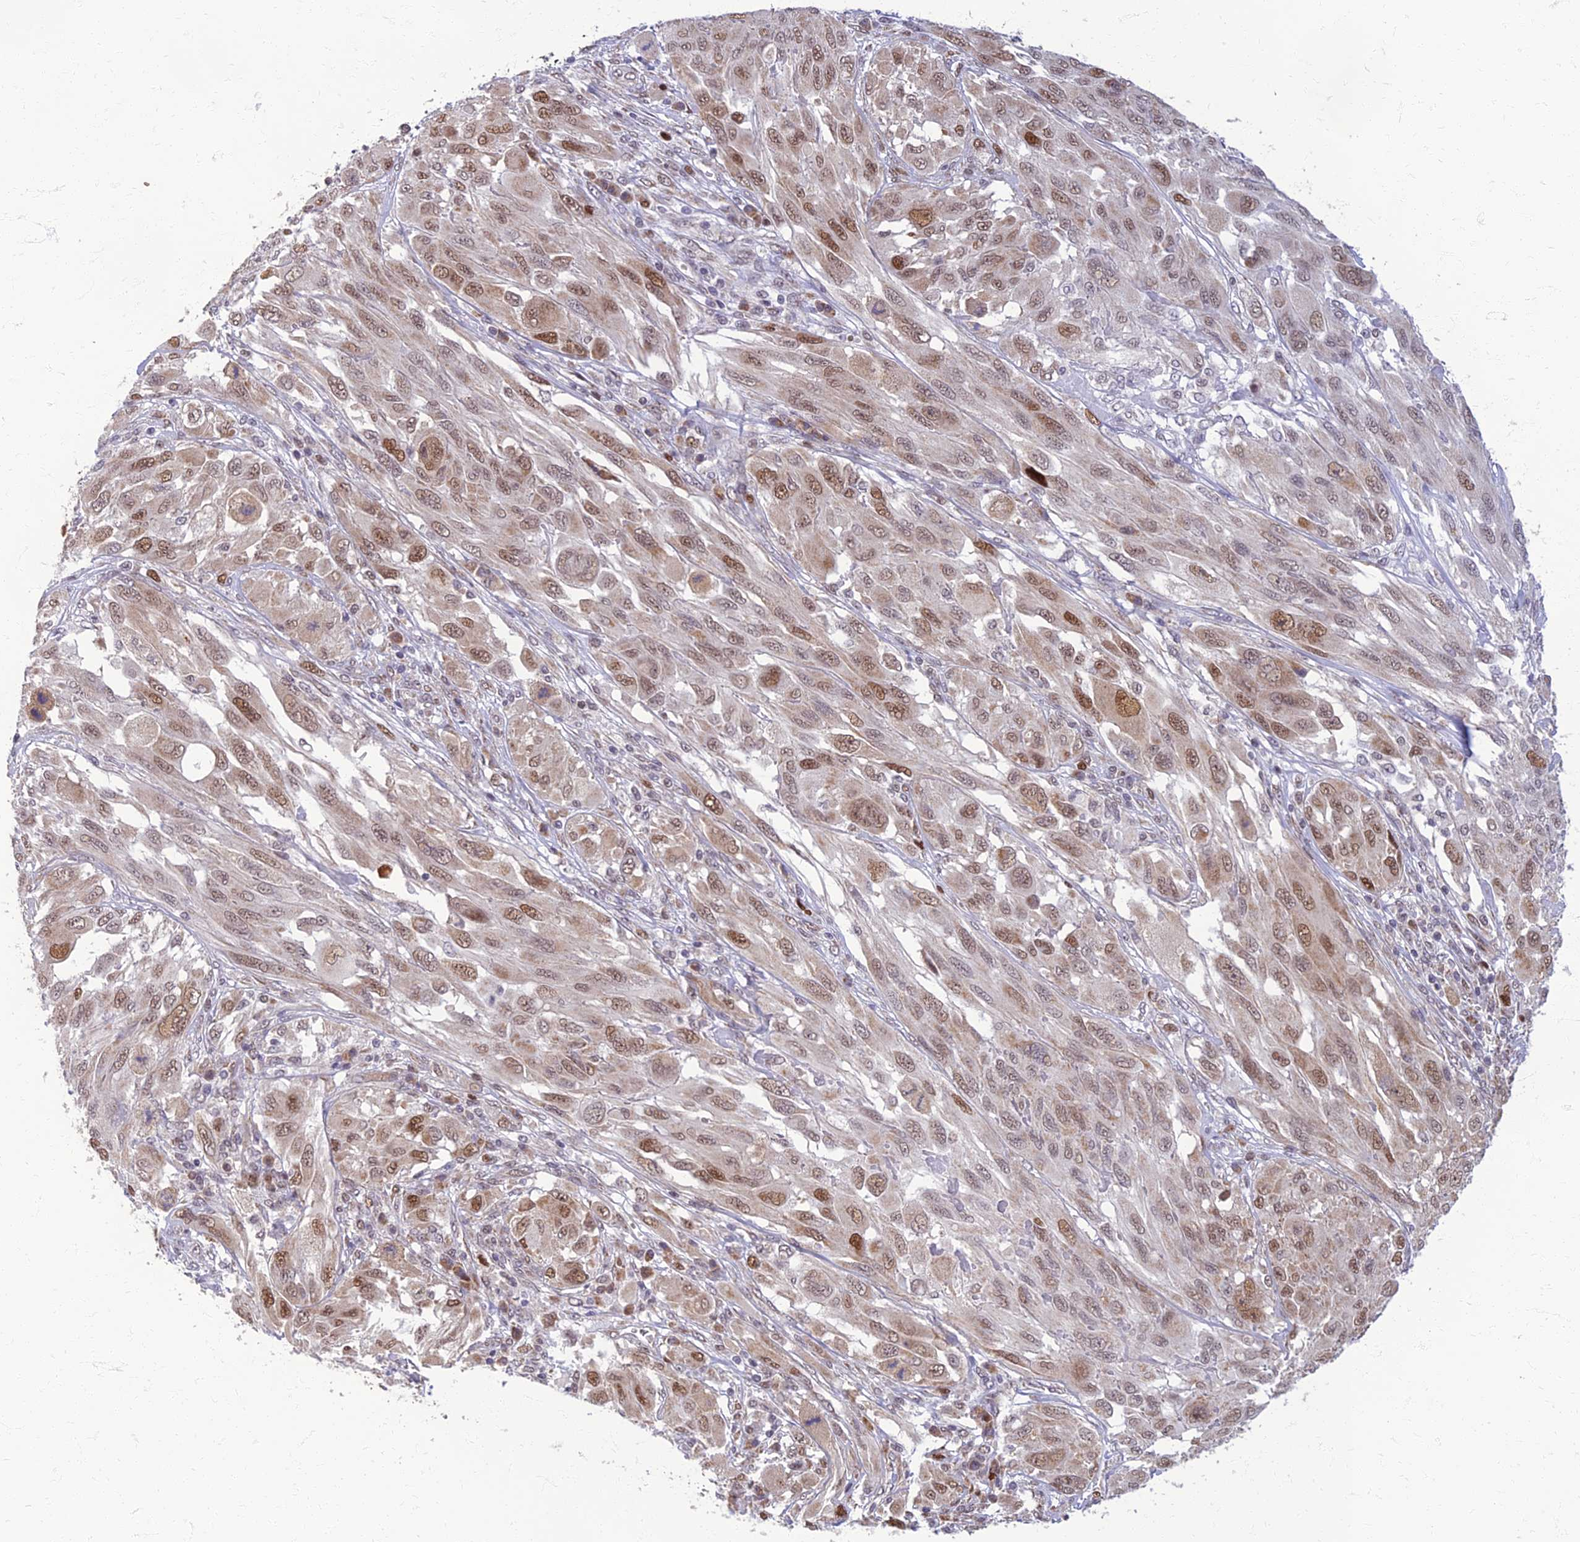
{"staining": {"intensity": "moderate", "quantity": ">75%", "location": "nuclear"}, "tissue": "melanoma", "cell_type": "Tumor cells", "image_type": "cancer", "snomed": [{"axis": "morphology", "description": "Malignant melanoma, NOS"}, {"axis": "topography", "description": "Skin"}], "caption": "Melanoma stained with DAB immunohistochemistry (IHC) shows medium levels of moderate nuclear staining in approximately >75% of tumor cells.", "gene": "EARS2", "patient": {"sex": "female", "age": 91}}